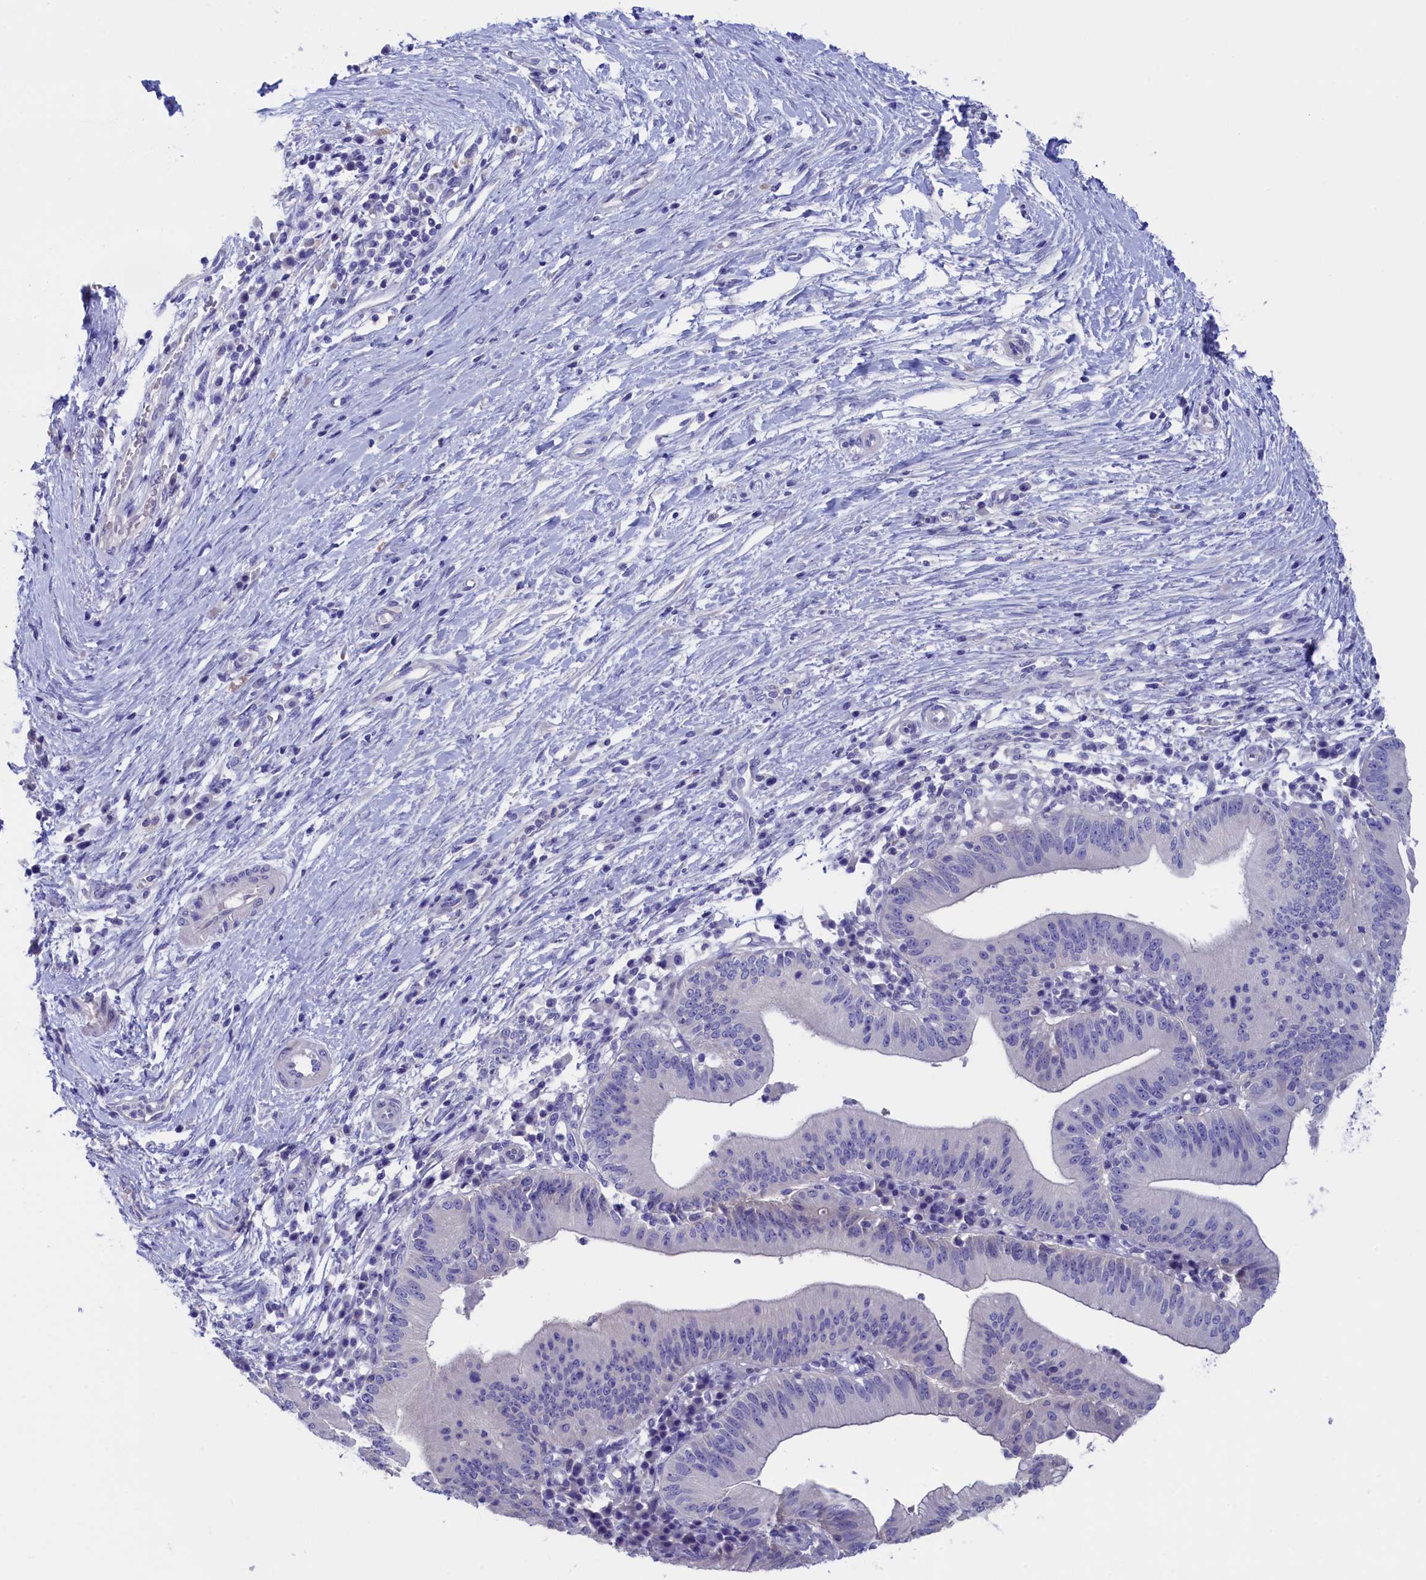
{"staining": {"intensity": "negative", "quantity": "none", "location": "none"}, "tissue": "pancreatic cancer", "cell_type": "Tumor cells", "image_type": "cancer", "snomed": [{"axis": "morphology", "description": "Adenocarcinoma, NOS"}, {"axis": "topography", "description": "Pancreas"}], "caption": "The micrograph demonstrates no significant expression in tumor cells of adenocarcinoma (pancreatic). The staining is performed using DAB brown chromogen with nuclei counter-stained in using hematoxylin.", "gene": "VPS35L", "patient": {"sex": "male", "age": 68}}